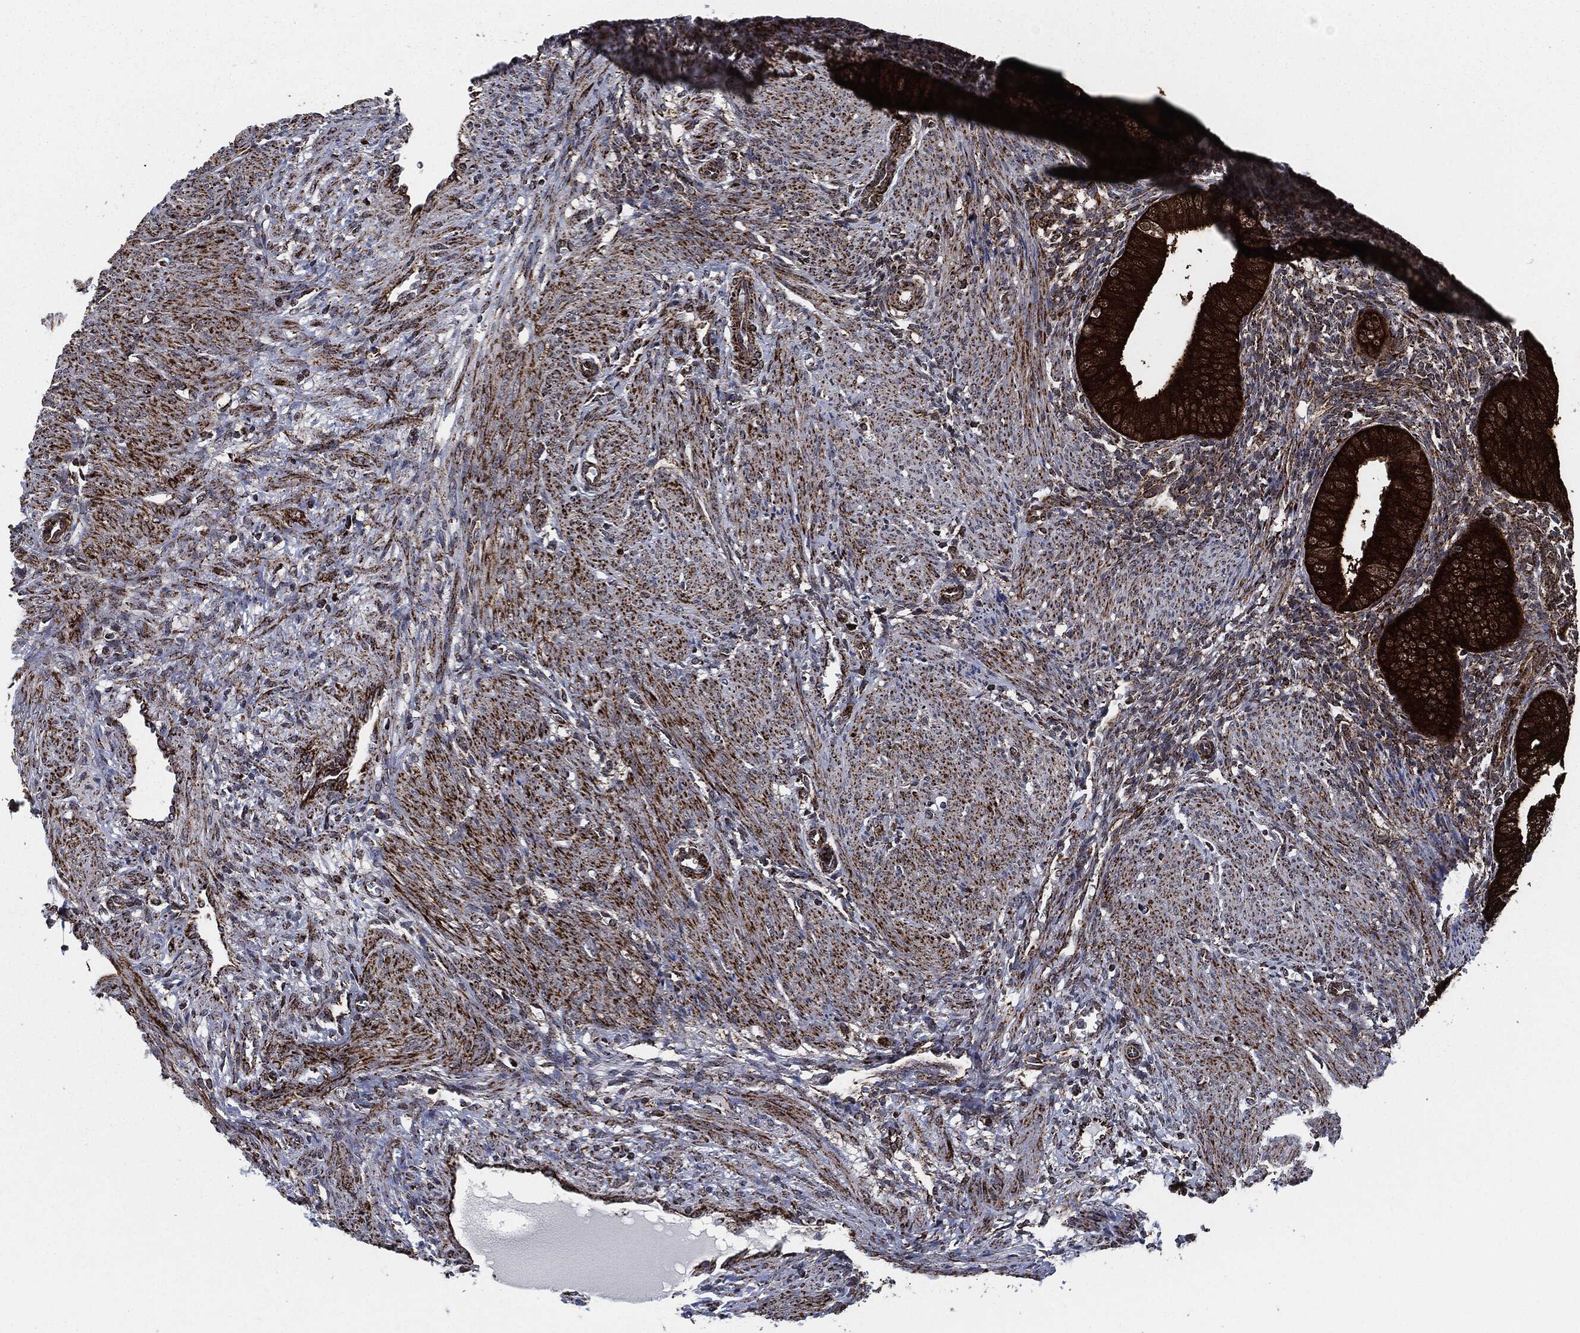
{"staining": {"intensity": "moderate", "quantity": "25%-75%", "location": "cytoplasmic/membranous"}, "tissue": "endometrium", "cell_type": "Cells in endometrial stroma", "image_type": "normal", "snomed": [{"axis": "morphology", "description": "Normal tissue, NOS"}, {"axis": "topography", "description": "Endometrium"}], "caption": "Moderate cytoplasmic/membranous protein expression is appreciated in approximately 25%-75% of cells in endometrial stroma in endometrium.", "gene": "FH", "patient": {"sex": "female", "age": 39}}